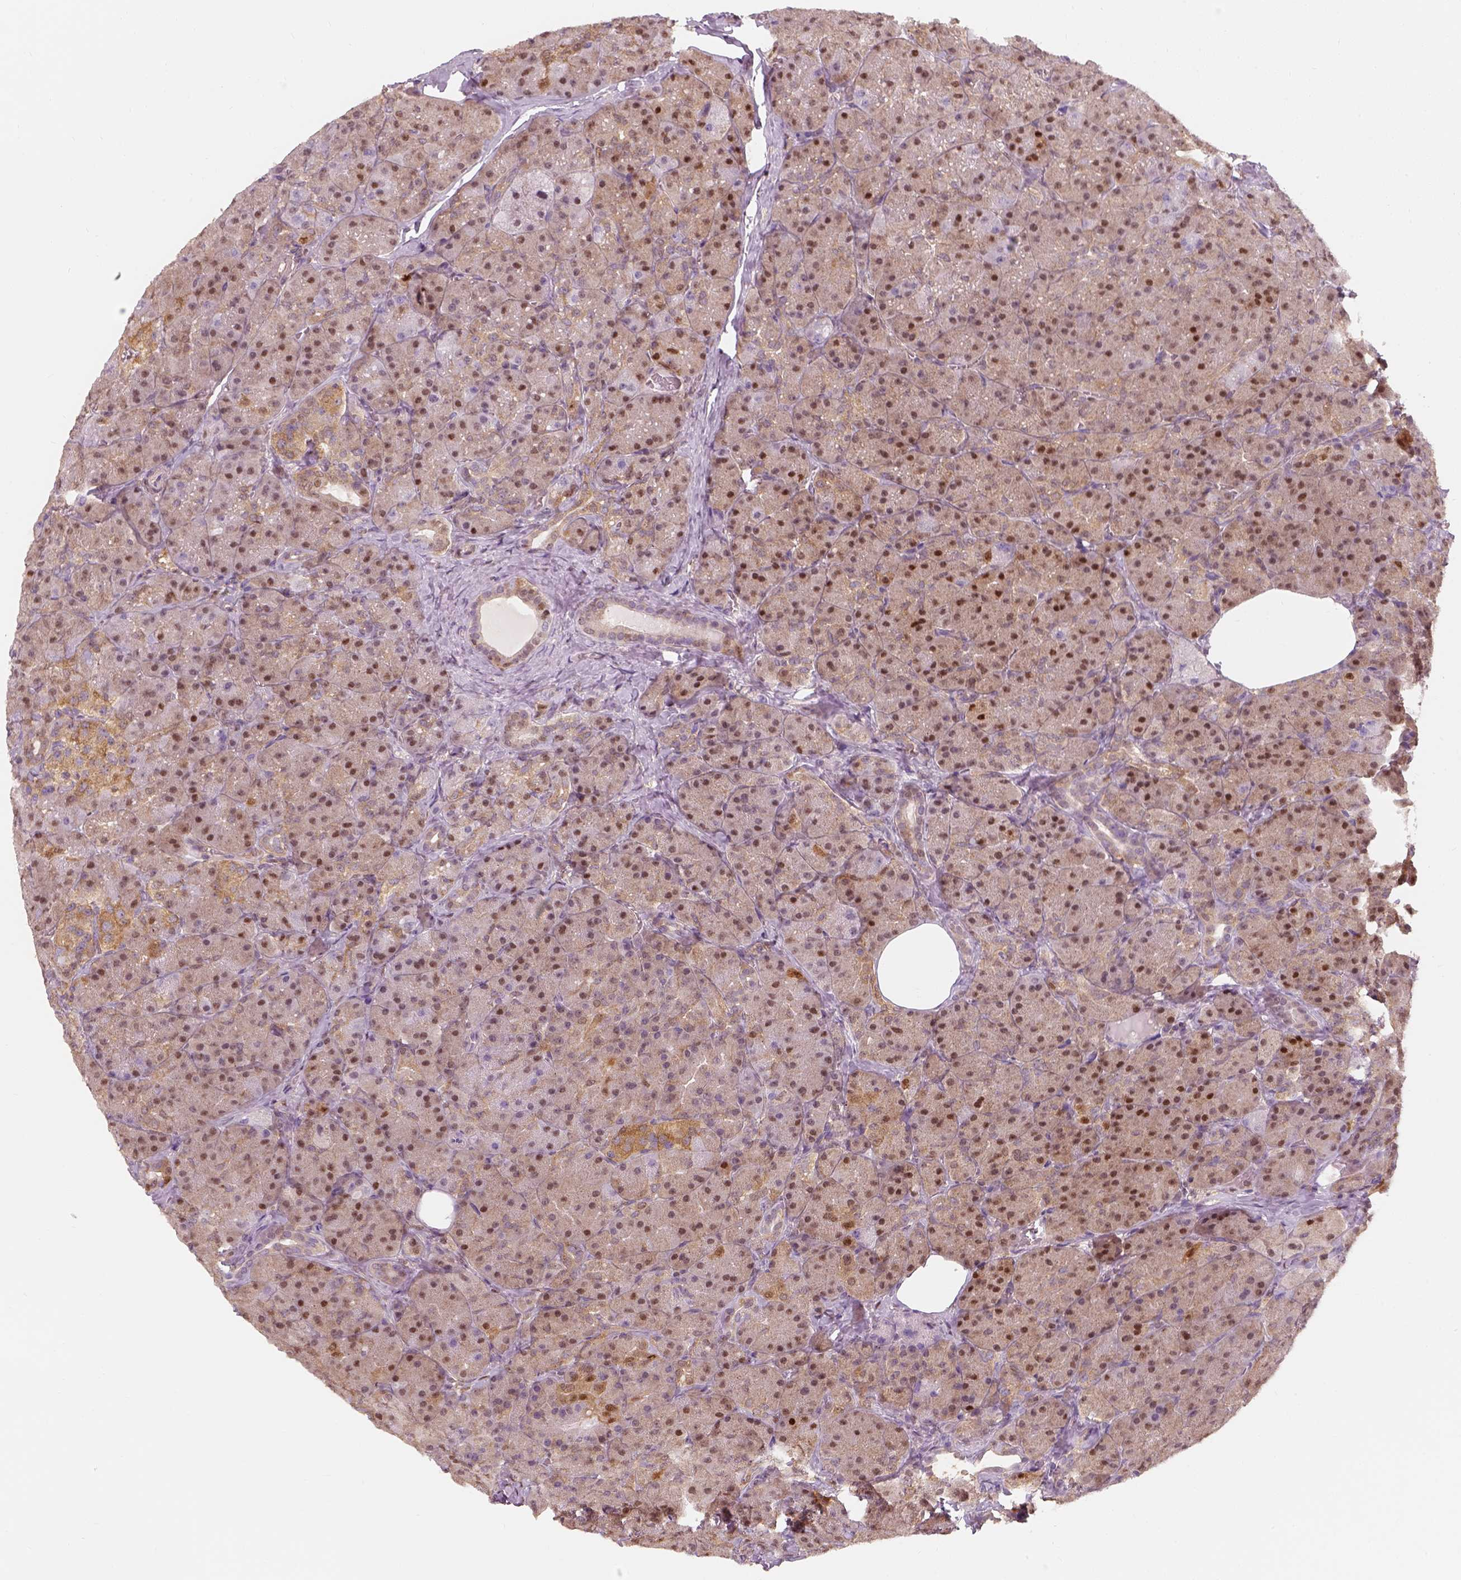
{"staining": {"intensity": "strong", "quantity": ">75%", "location": "nuclear"}, "tissue": "pancreas", "cell_type": "Exocrine glandular cells", "image_type": "normal", "snomed": [{"axis": "morphology", "description": "Normal tissue, NOS"}, {"axis": "topography", "description": "Pancreas"}], "caption": "This image reveals unremarkable pancreas stained with immunohistochemistry (IHC) to label a protein in brown. The nuclear of exocrine glandular cells show strong positivity for the protein. Nuclei are counter-stained blue.", "gene": "SQSTM1", "patient": {"sex": "male", "age": 57}}